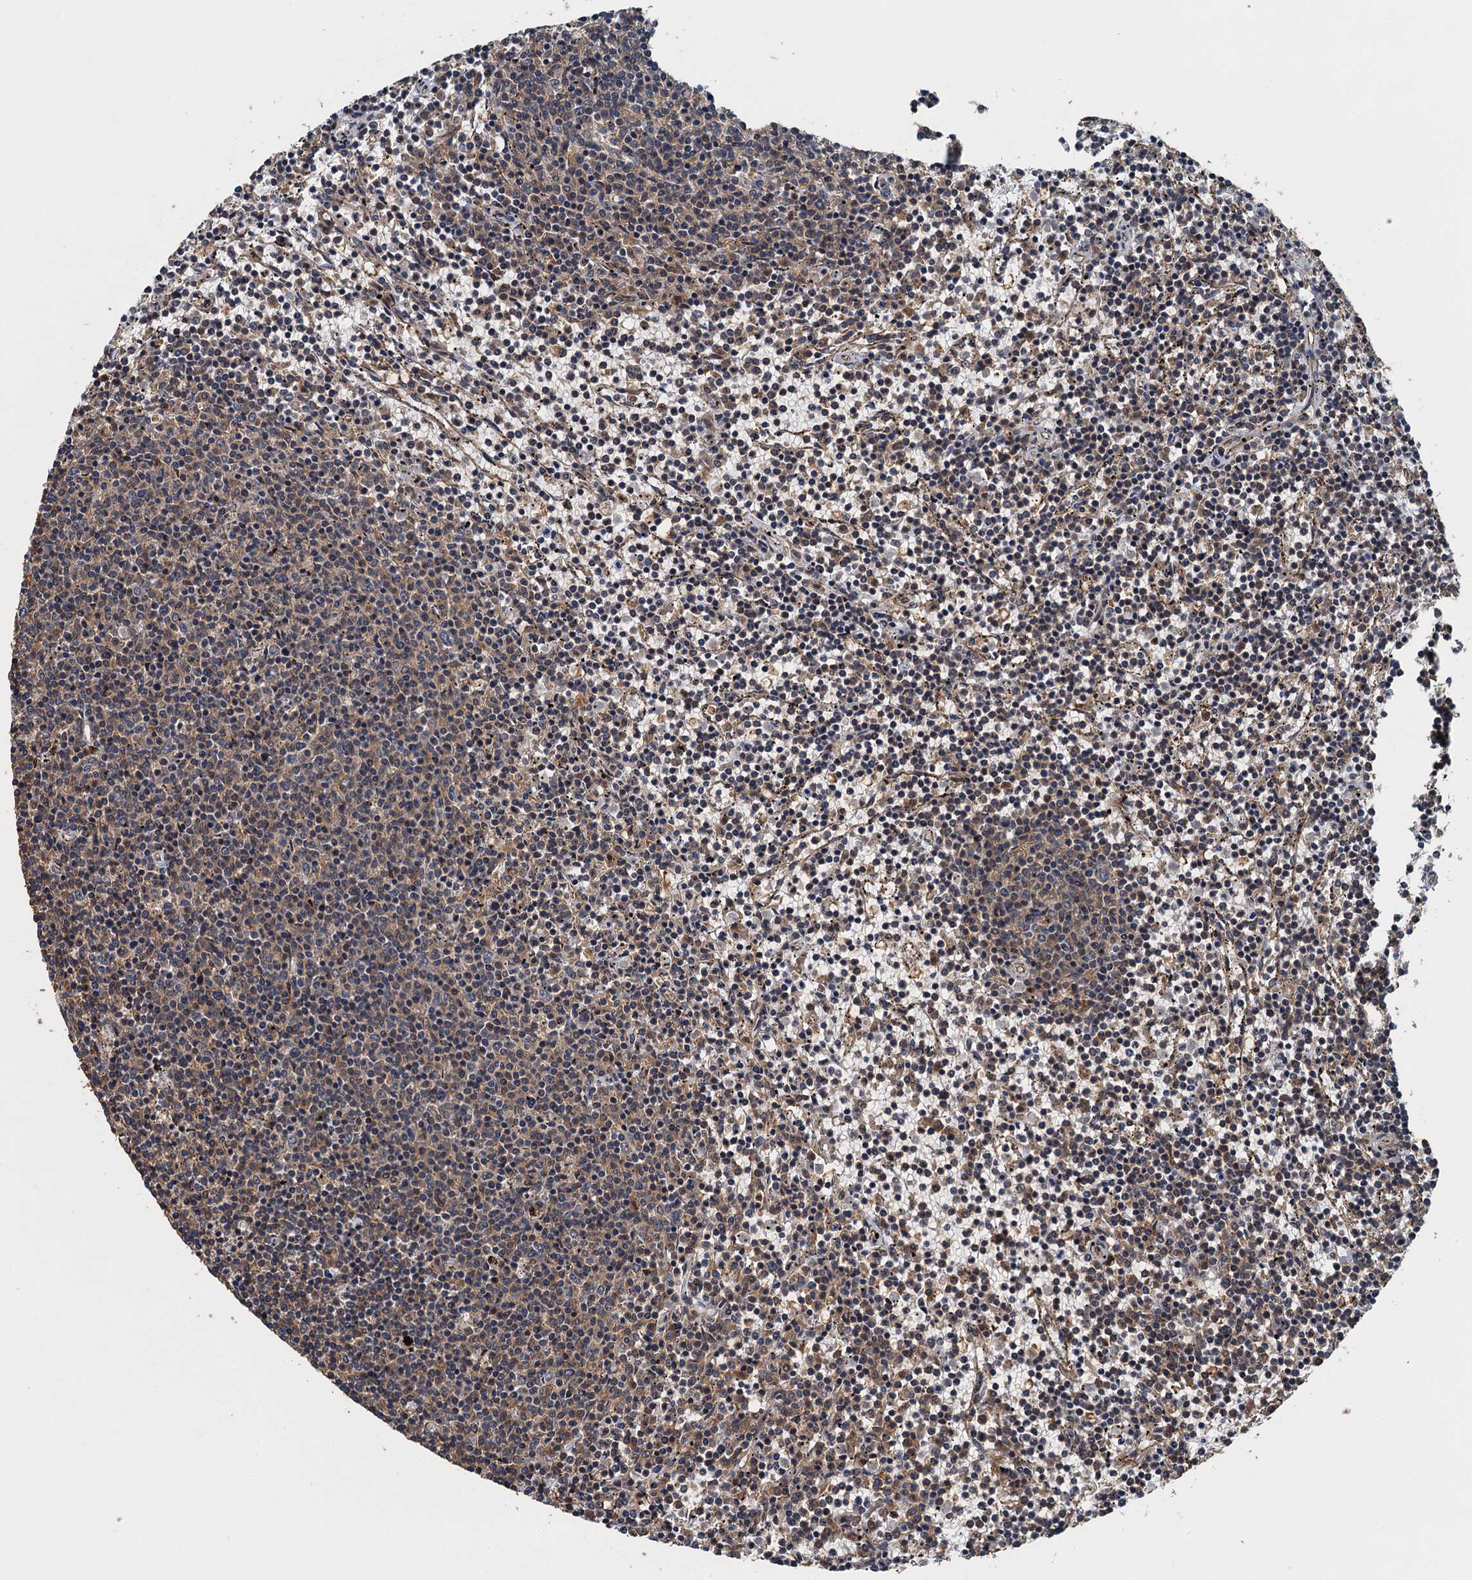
{"staining": {"intensity": "weak", "quantity": "25%-75%", "location": "cytoplasmic/membranous"}, "tissue": "lymphoma", "cell_type": "Tumor cells", "image_type": "cancer", "snomed": [{"axis": "morphology", "description": "Malignant lymphoma, non-Hodgkin's type, Low grade"}, {"axis": "topography", "description": "Spleen"}], "caption": "High-power microscopy captured an immunohistochemistry (IHC) image of lymphoma, revealing weak cytoplasmic/membranous expression in about 25%-75% of tumor cells.", "gene": "BORCS5", "patient": {"sex": "female", "age": 50}}